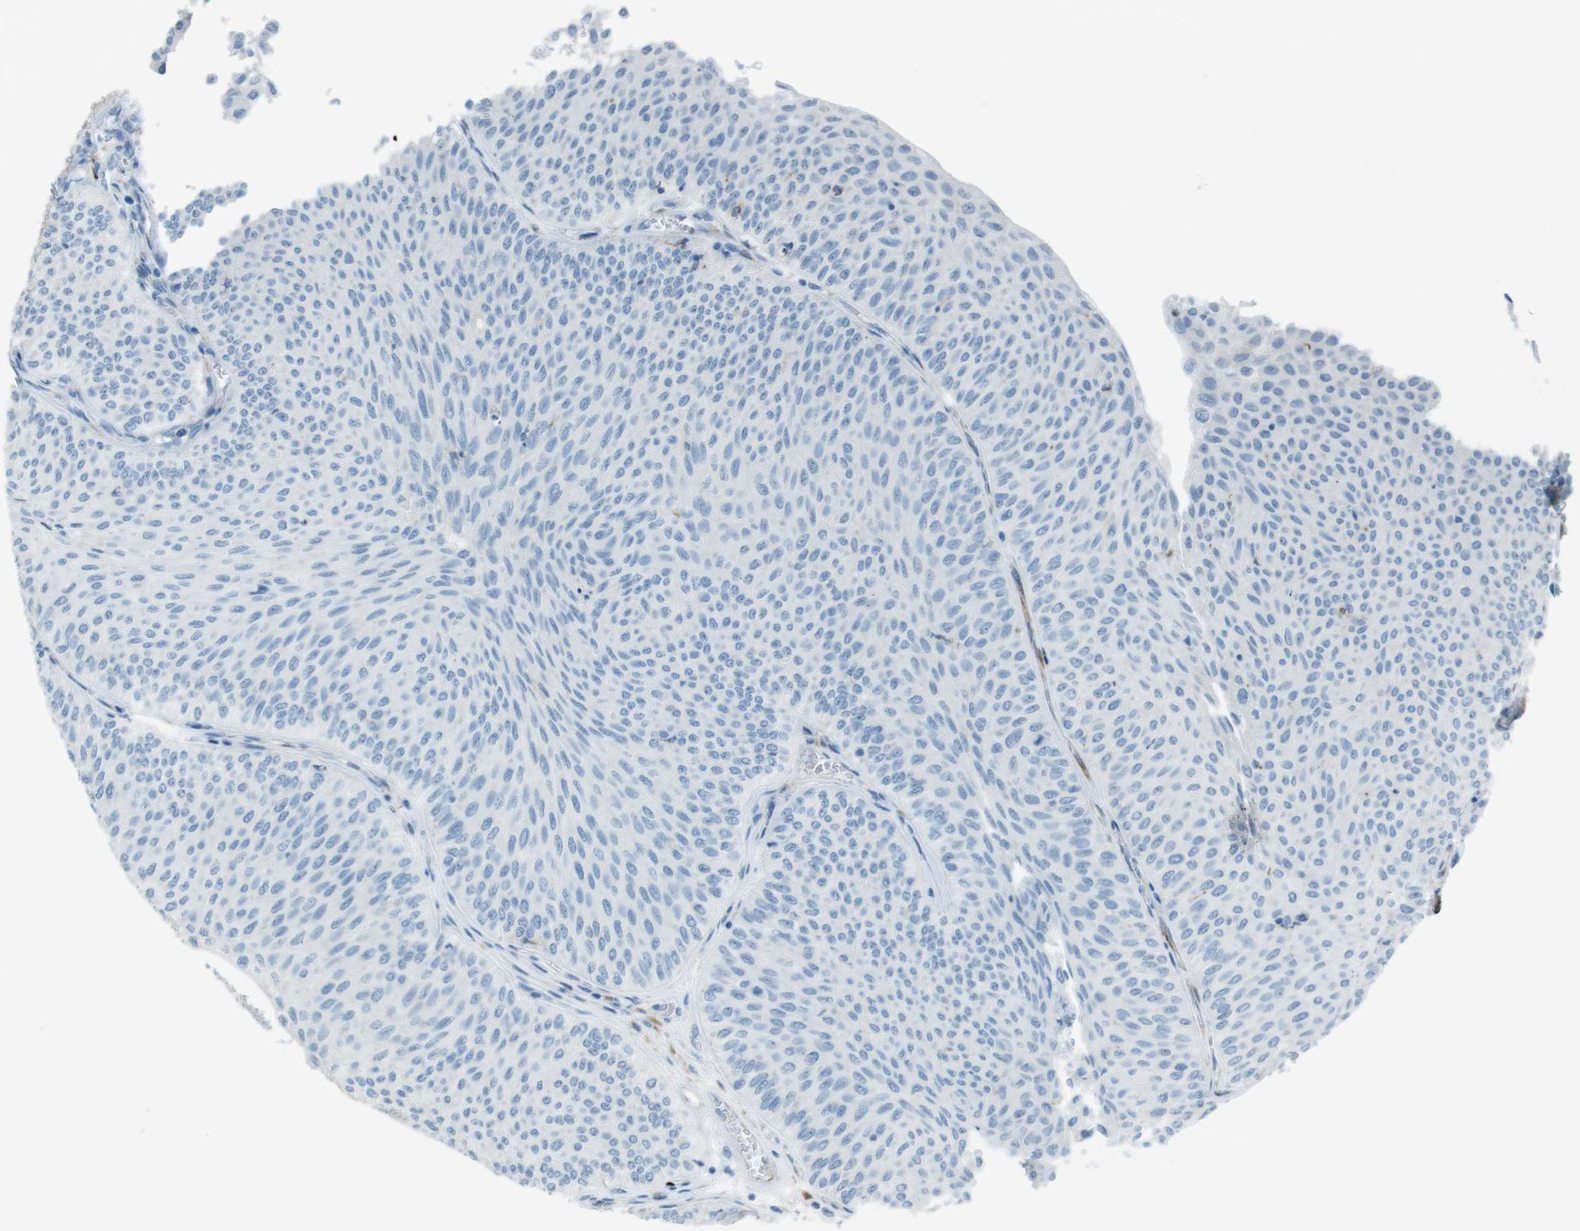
{"staining": {"intensity": "negative", "quantity": "none", "location": "none"}, "tissue": "urothelial cancer", "cell_type": "Tumor cells", "image_type": "cancer", "snomed": [{"axis": "morphology", "description": "Urothelial carcinoma, Low grade"}, {"axis": "topography", "description": "Urinary bladder"}], "caption": "DAB immunohistochemical staining of human low-grade urothelial carcinoma demonstrates no significant staining in tumor cells.", "gene": "TUBB2A", "patient": {"sex": "male", "age": 78}}